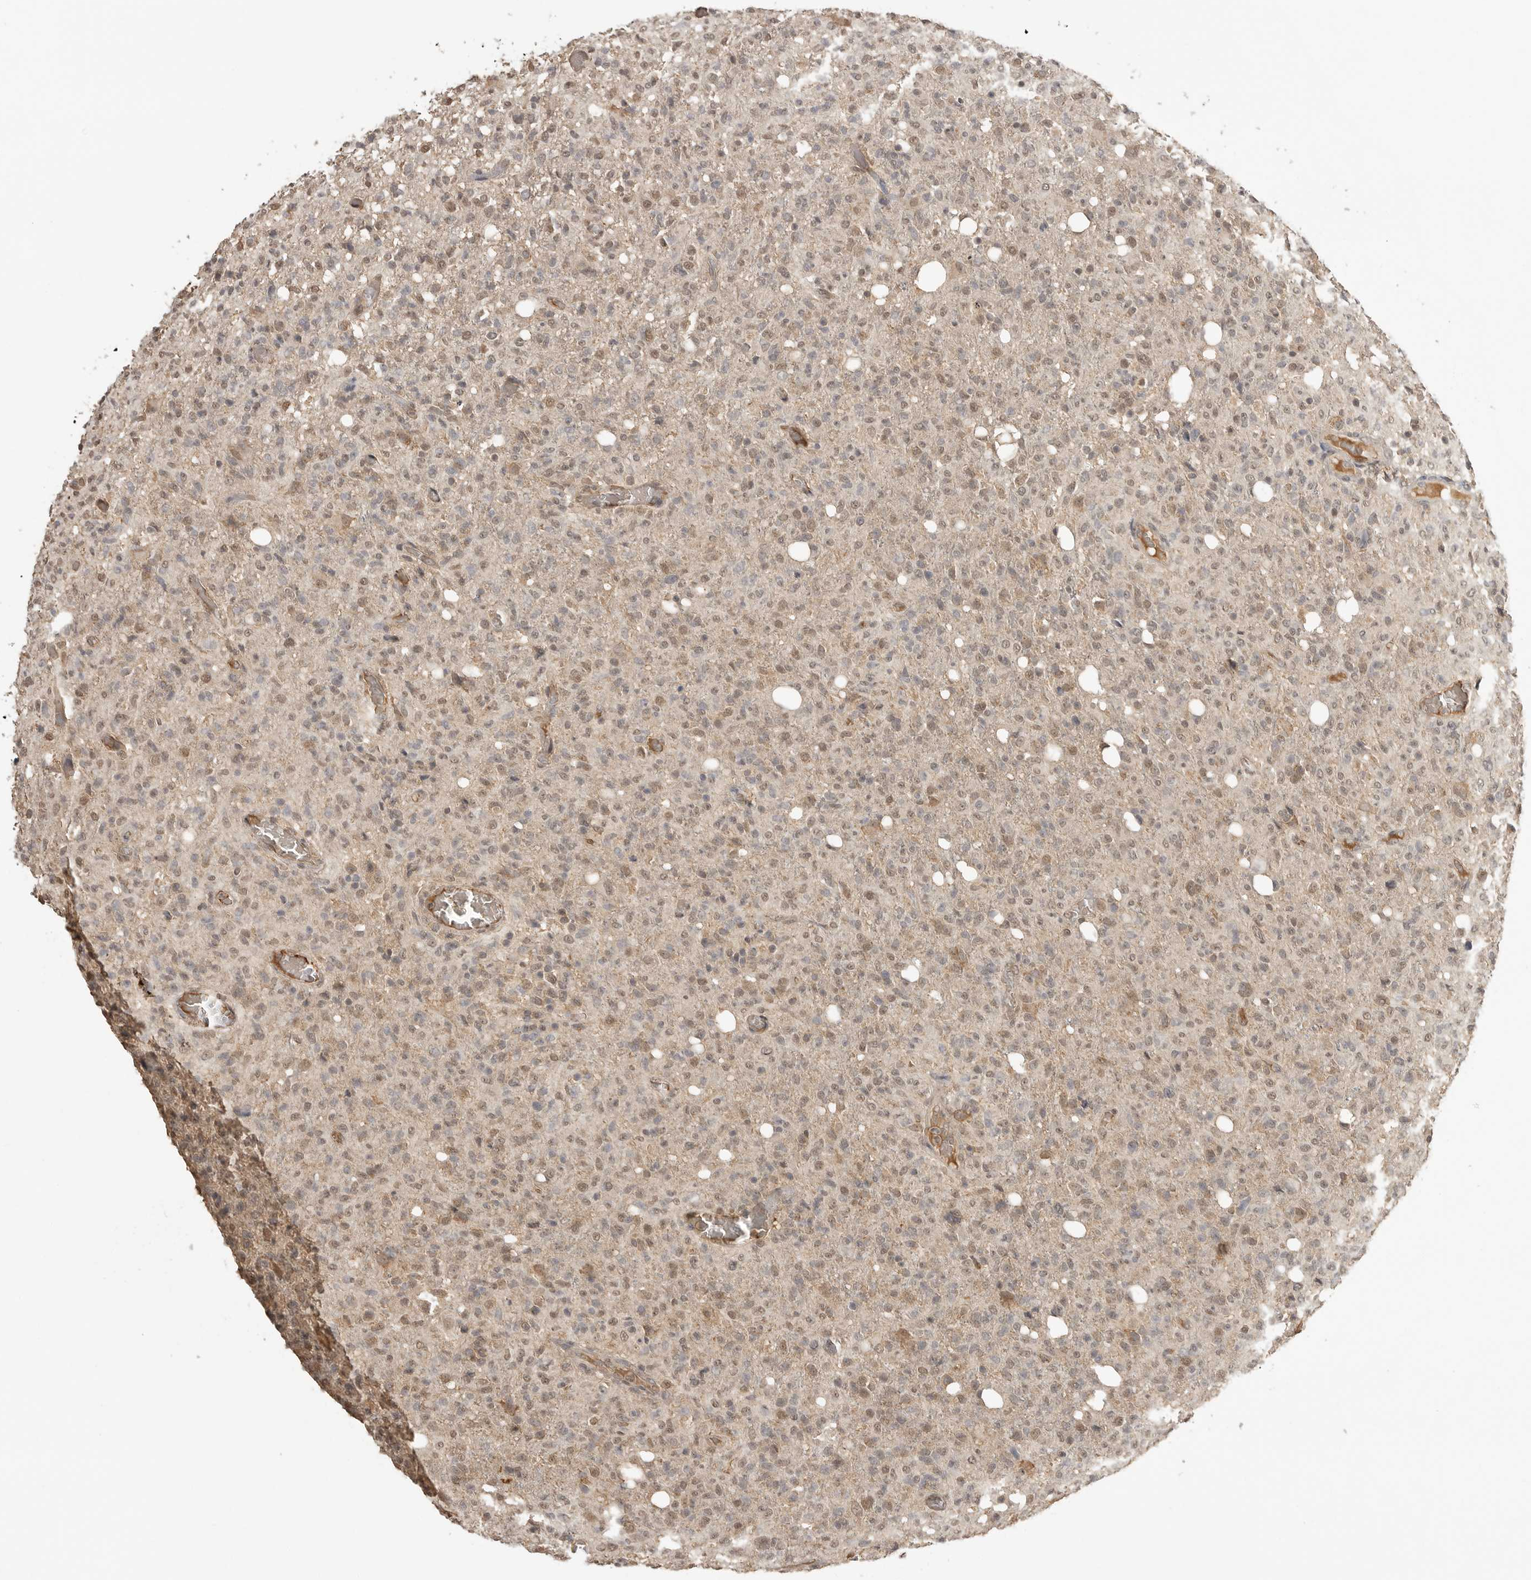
{"staining": {"intensity": "weak", "quantity": ">75%", "location": "cytoplasmic/membranous,nuclear"}, "tissue": "glioma", "cell_type": "Tumor cells", "image_type": "cancer", "snomed": [{"axis": "morphology", "description": "Glioma, malignant, High grade"}, {"axis": "topography", "description": "Brain"}], "caption": "Immunohistochemical staining of human malignant high-grade glioma reveals weak cytoplasmic/membranous and nuclear protein positivity in about >75% of tumor cells.", "gene": "ASPSCR1", "patient": {"sex": "female", "age": 57}}